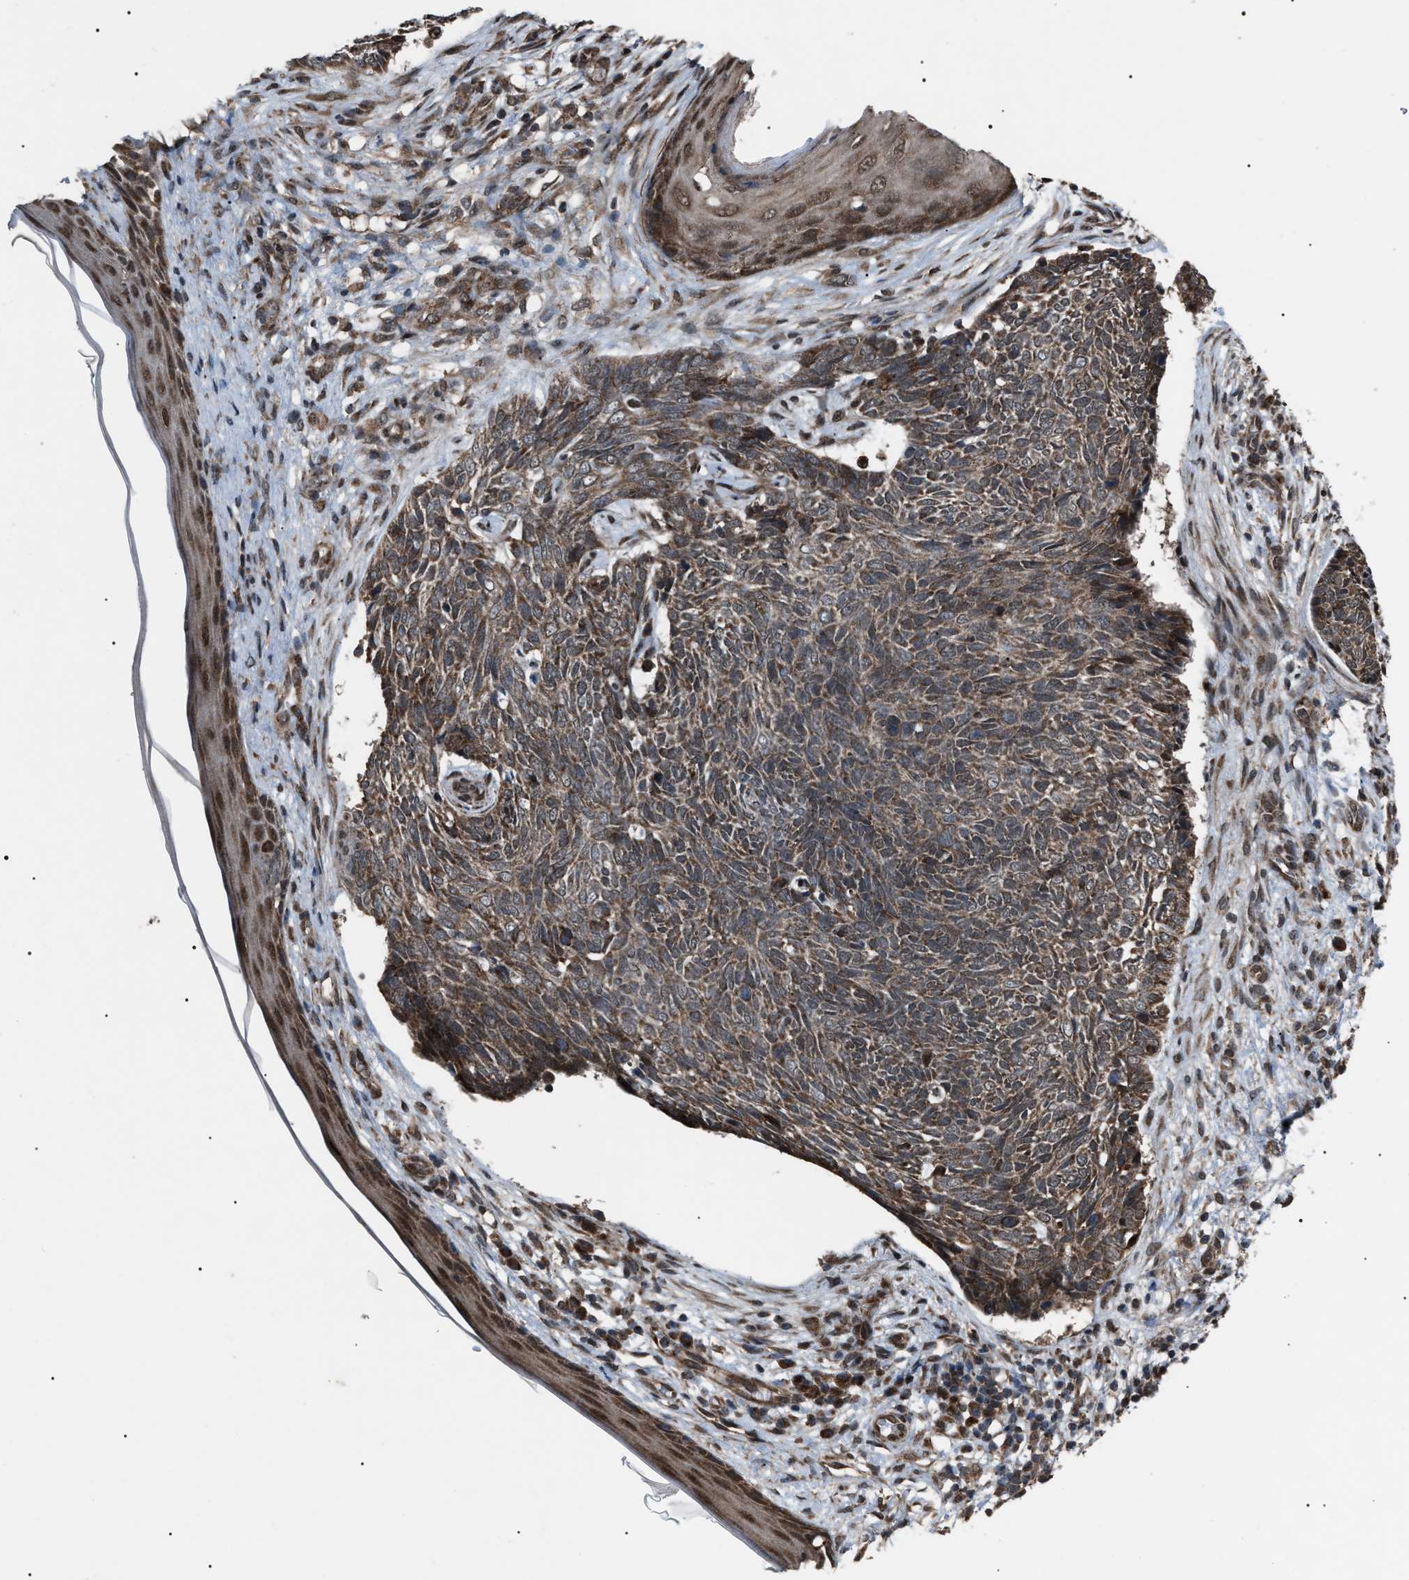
{"staining": {"intensity": "moderate", "quantity": ">75%", "location": "cytoplasmic/membranous"}, "tissue": "skin cancer", "cell_type": "Tumor cells", "image_type": "cancer", "snomed": [{"axis": "morphology", "description": "Basal cell carcinoma"}, {"axis": "topography", "description": "Skin"}], "caption": "A photomicrograph showing moderate cytoplasmic/membranous staining in approximately >75% of tumor cells in skin basal cell carcinoma, as visualized by brown immunohistochemical staining.", "gene": "ZFAND2A", "patient": {"sex": "female", "age": 84}}